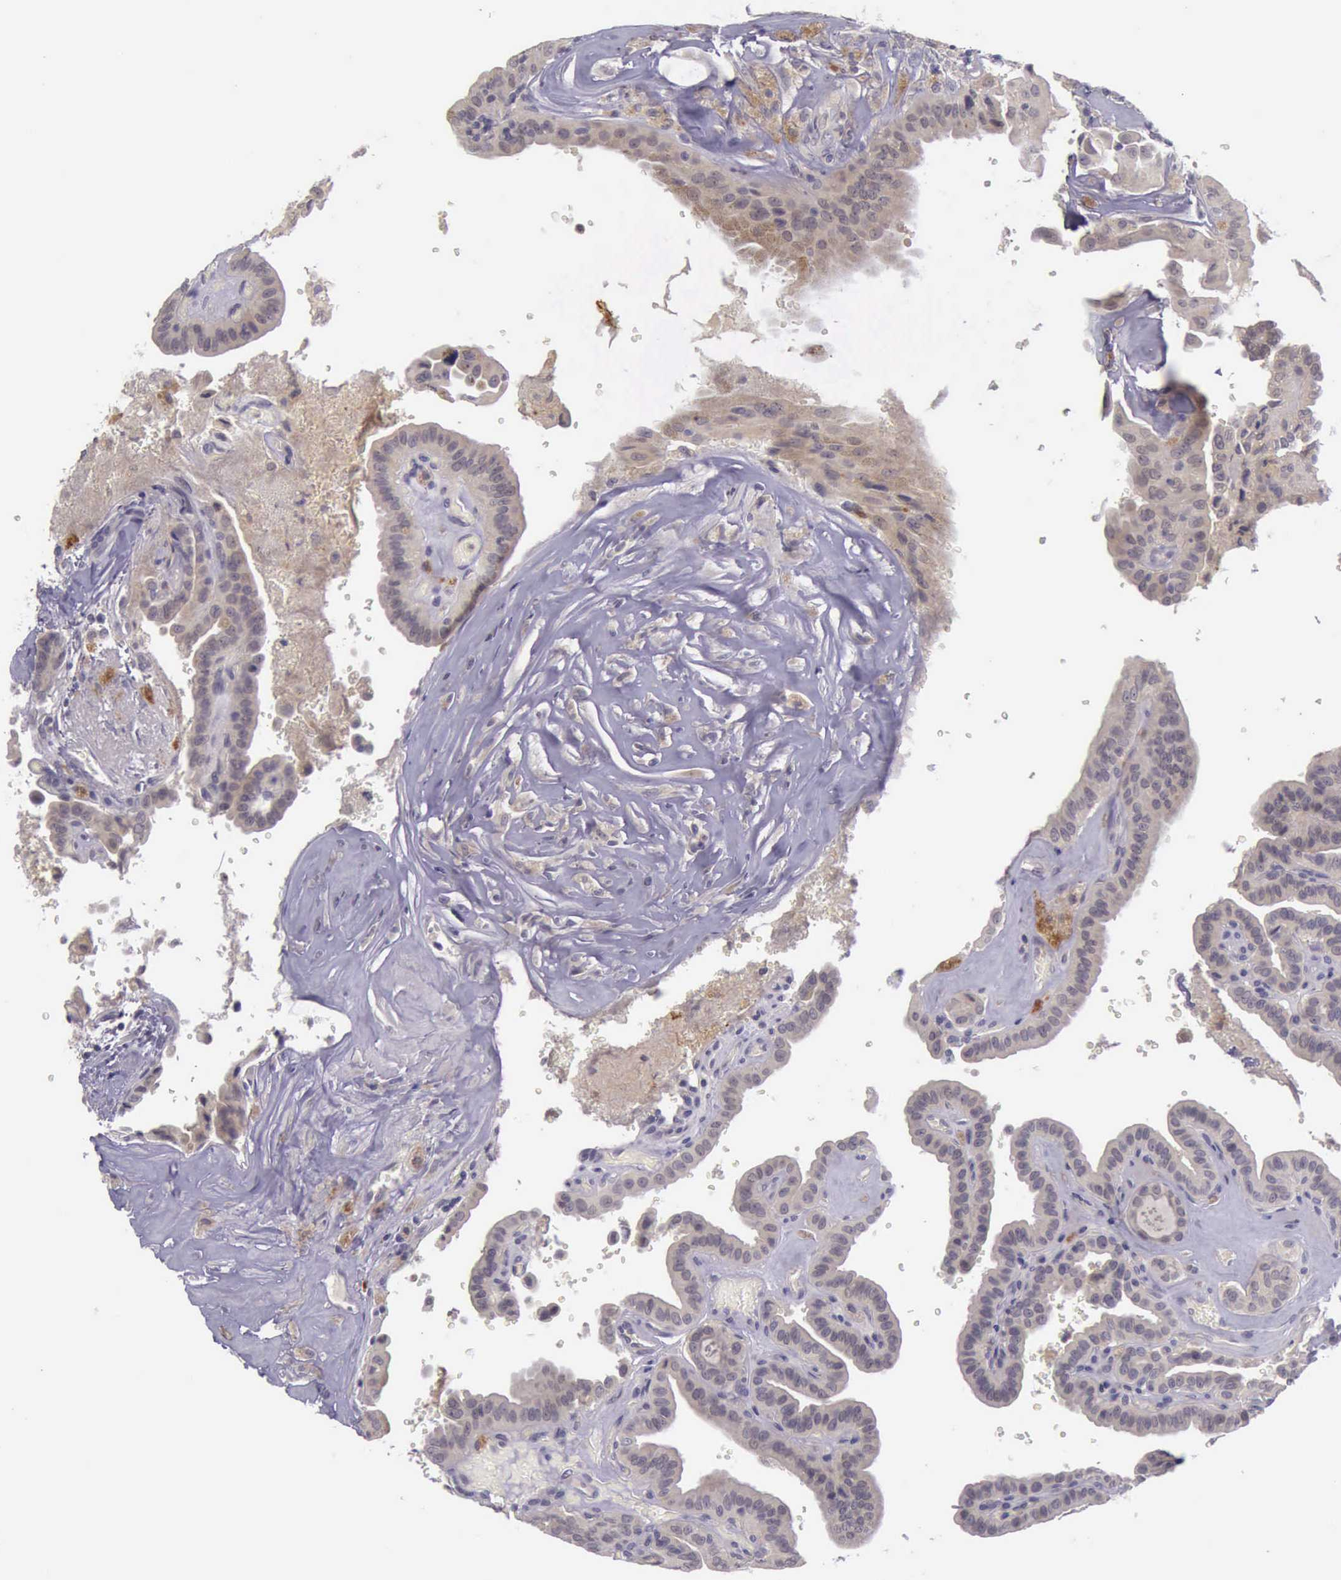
{"staining": {"intensity": "weak", "quantity": ">75%", "location": "cytoplasmic/membranous"}, "tissue": "thyroid cancer", "cell_type": "Tumor cells", "image_type": "cancer", "snomed": [{"axis": "morphology", "description": "Papillary adenocarcinoma, NOS"}, {"axis": "topography", "description": "Thyroid gland"}], "caption": "Immunohistochemistry photomicrograph of neoplastic tissue: human thyroid cancer (papillary adenocarcinoma) stained using immunohistochemistry displays low levels of weak protein expression localized specifically in the cytoplasmic/membranous of tumor cells, appearing as a cytoplasmic/membranous brown color.", "gene": "ARNT2", "patient": {"sex": "male", "age": 87}}